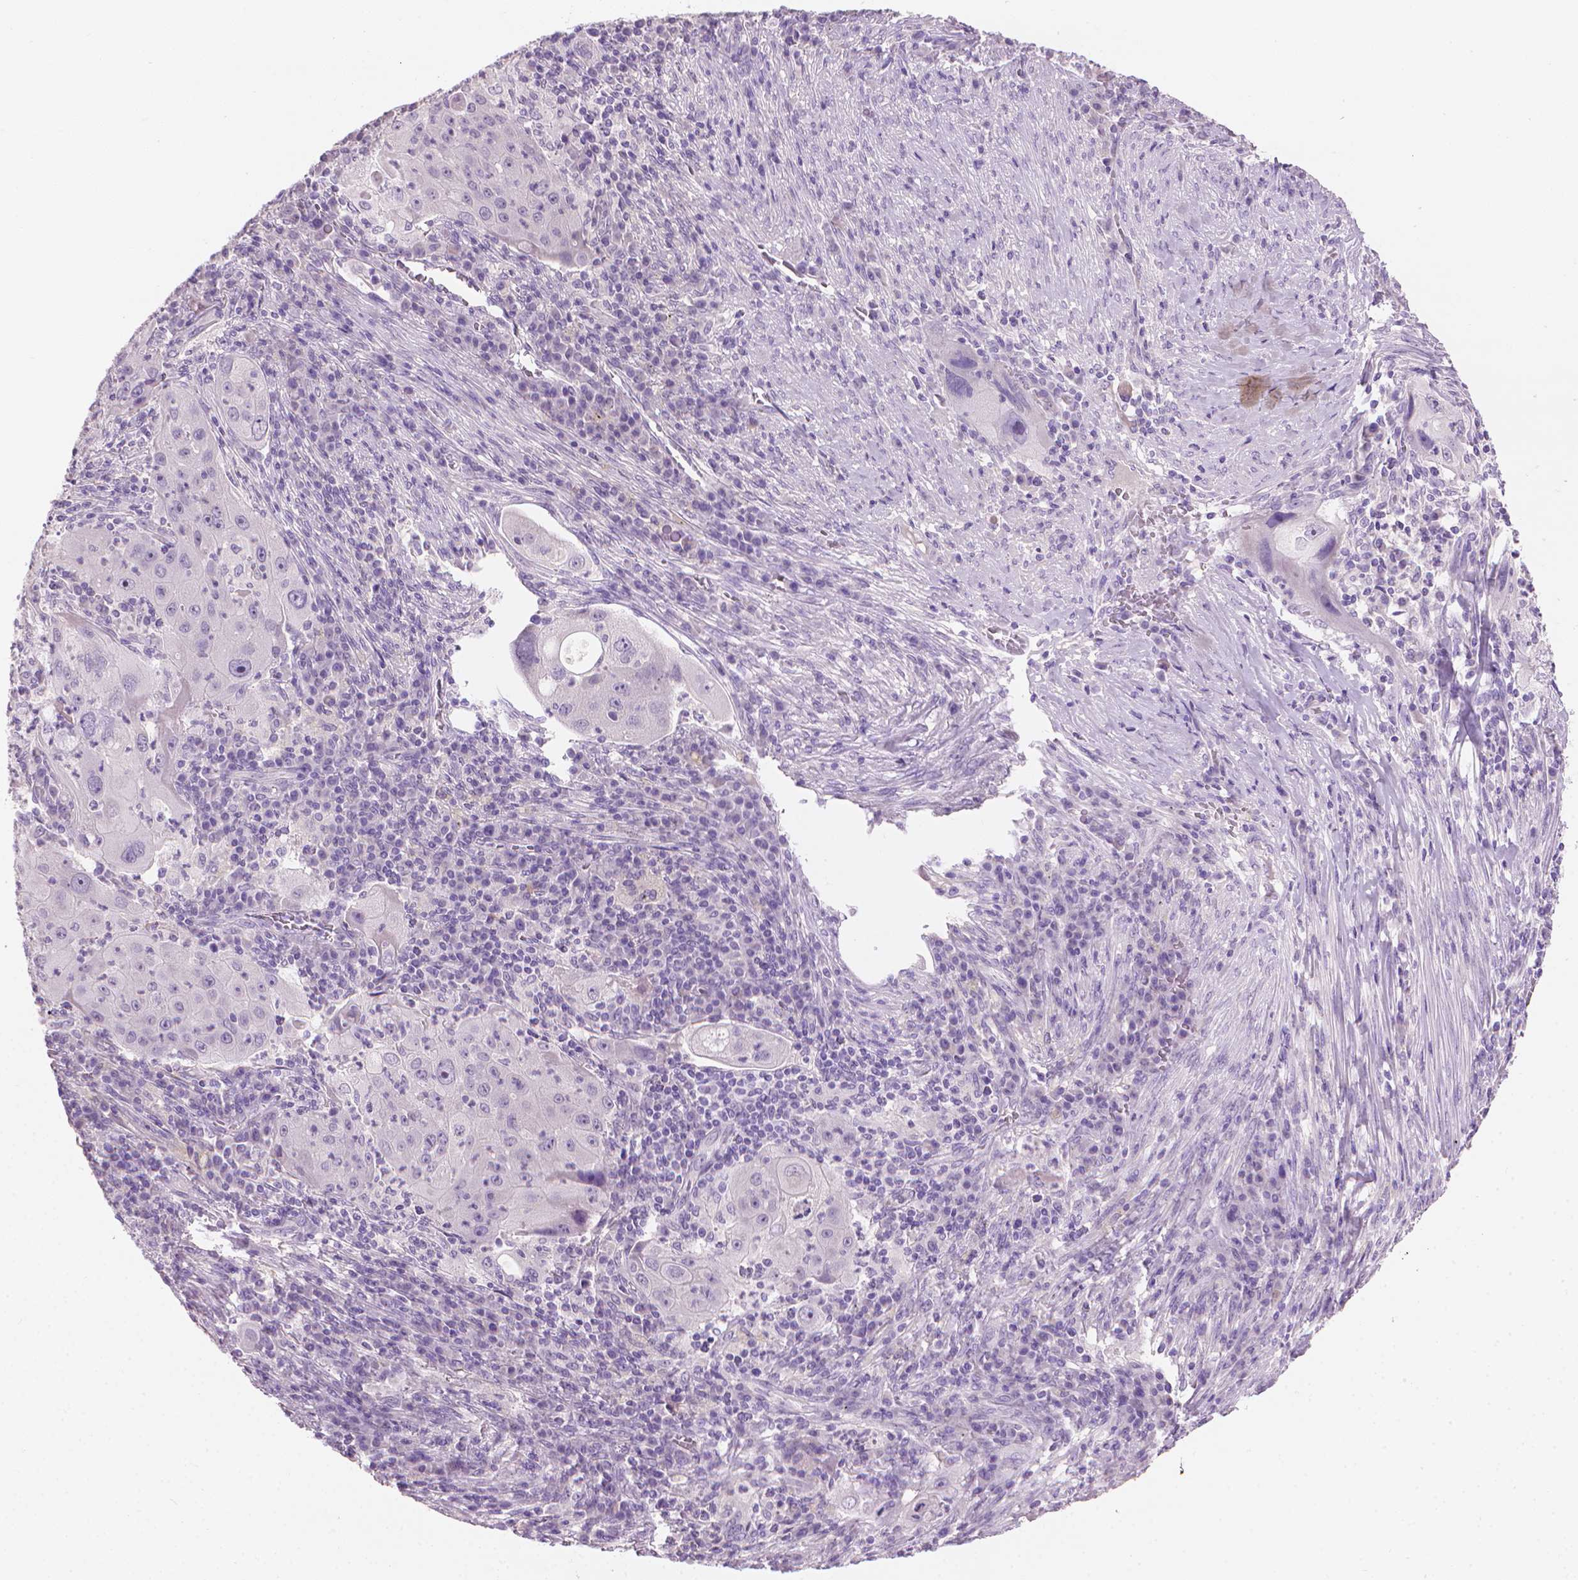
{"staining": {"intensity": "negative", "quantity": "none", "location": "none"}, "tissue": "lung cancer", "cell_type": "Tumor cells", "image_type": "cancer", "snomed": [{"axis": "morphology", "description": "Squamous cell carcinoma, NOS"}, {"axis": "topography", "description": "Lung"}], "caption": "Immunohistochemistry (IHC) histopathology image of lung cancer stained for a protein (brown), which exhibits no positivity in tumor cells. The staining was performed using DAB (3,3'-diaminobenzidine) to visualize the protein expression in brown, while the nuclei were stained in blue with hematoxylin (Magnification: 20x).", "gene": "MLANA", "patient": {"sex": "female", "age": 59}}